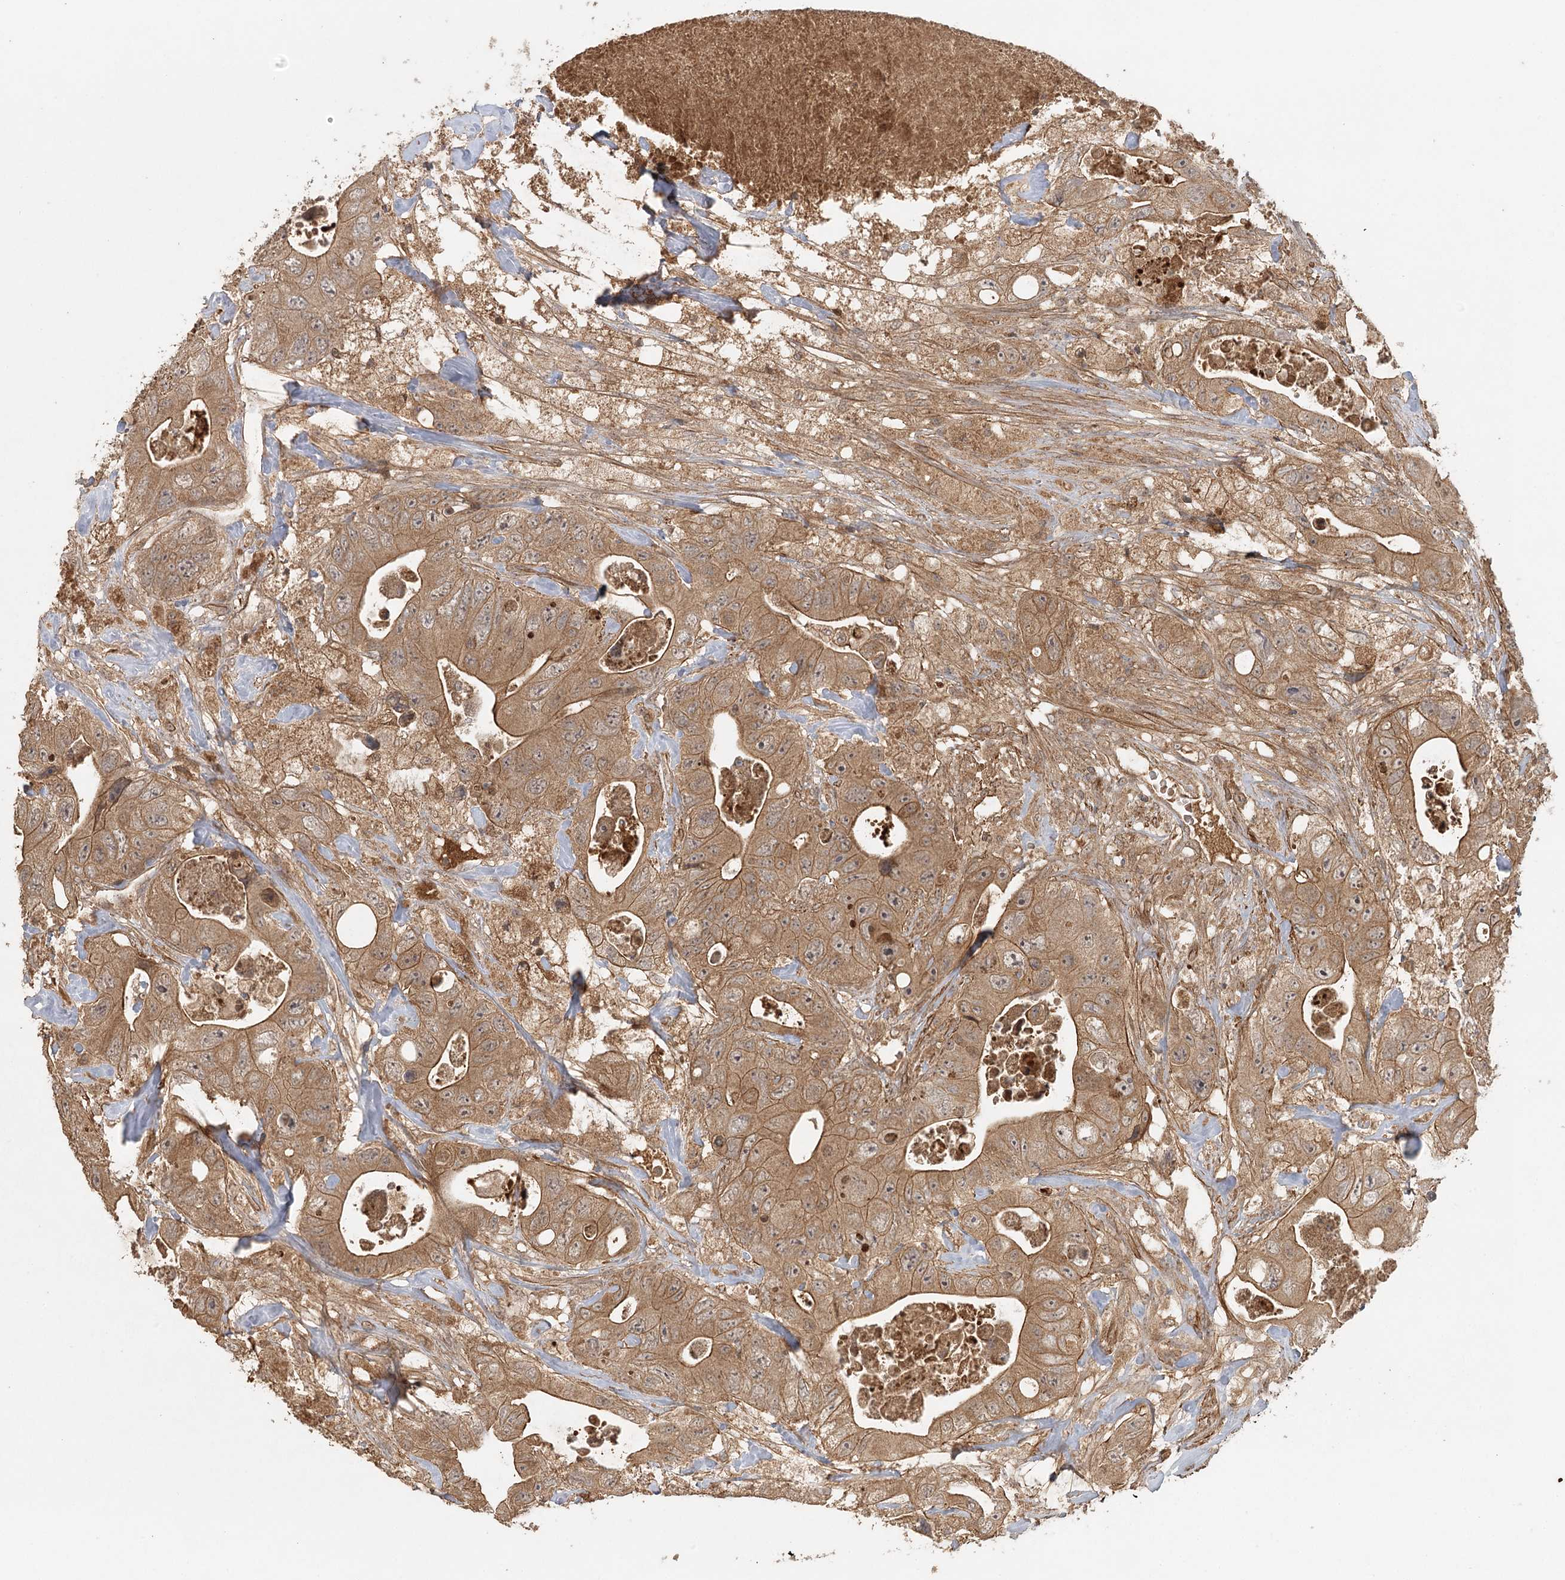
{"staining": {"intensity": "moderate", "quantity": ">75%", "location": "cytoplasmic/membranous"}, "tissue": "colorectal cancer", "cell_type": "Tumor cells", "image_type": "cancer", "snomed": [{"axis": "morphology", "description": "Adenocarcinoma, NOS"}, {"axis": "topography", "description": "Colon"}], "caption": "Immunohistochemistry of human colorectal cancer reveals medium levels of moderate cytoplasmic/membranous expression in about >75% of tumor cells.", "gene": "ARL13A", "patient": {"sex": "female", "age": 46}}